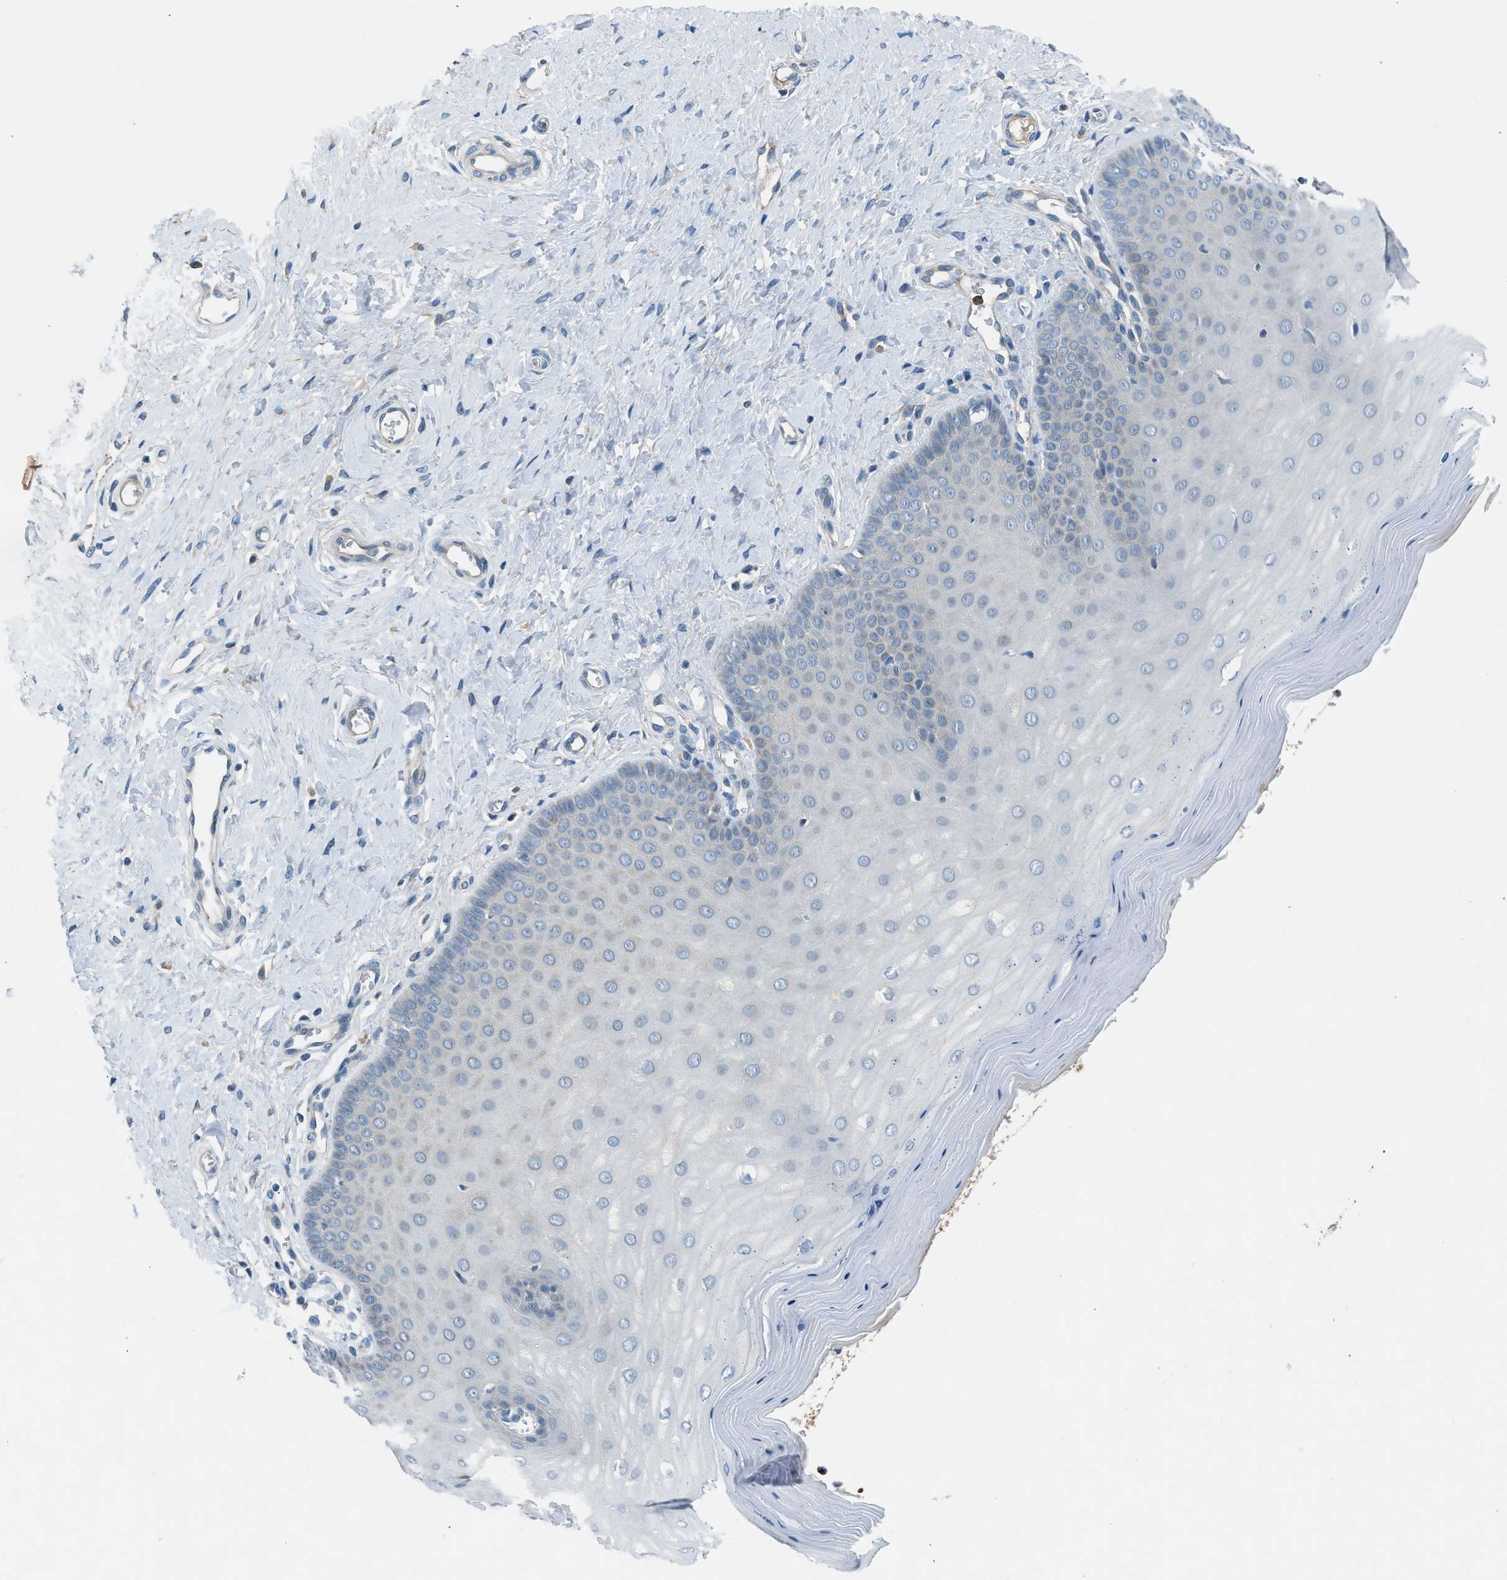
{"staining": {"intensity": "negative", "quantity": "none", "location": "none"}, "tissue": "cervix", "cell_type": "Squamous epithelial cells", "image_type": "normal", "snomed": [{"axis": "morphology", "description": "Normal tissue, NOS"}, {"axis": "topography", "description": "Cervix"}], "caption": "Squamous epithelial cells are negative for protein expression in unremarkable human cervix.", "gene": "BMP1", "patient": {"sex": "female", "age": 55}}